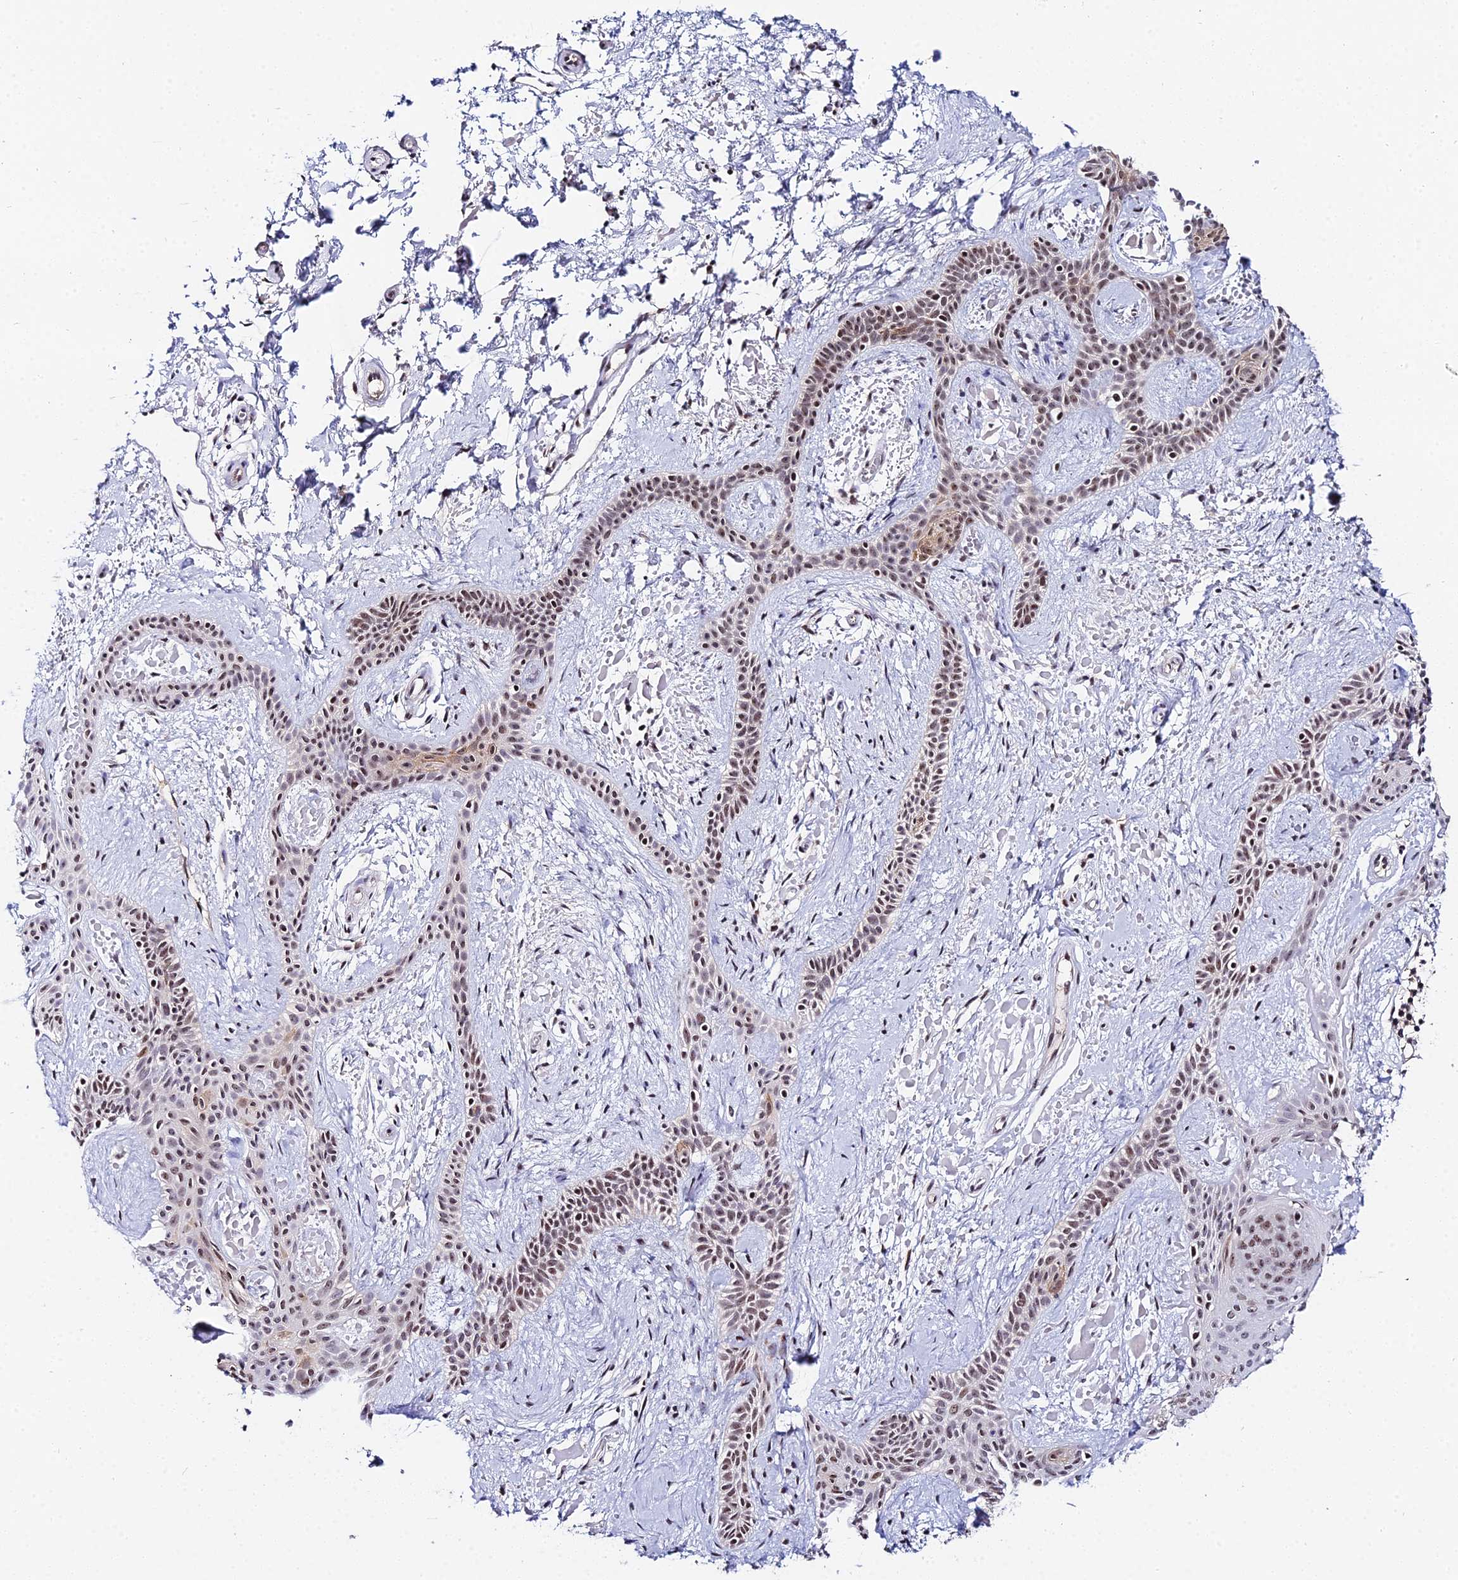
{"staining": {"intensity": "moderate", "quantity": ">75%", "location": "nuclear"}, "tissue": "skin cancer", "cell_type": "Tumor cells", "image_type": "cancer", "snomed": [{"axis": "morphology", "description": "Basal cell carcinoma"}, {"axis": "topography", "description": "Skin"}], "caption": "Immunohistochemical staining of human skin cancer (basal cell carcinoma) reveals medium levels of moderate nuclear expression in approximately >75% of tumor cells. The staining was performed using DAB (3,3'-diaminobenzidine) to visualize the protein expression in brown, while the nuclei were stained in blue with hematoxylin (Magnification: 20x).", "gene": "EXOSC3", "patient": {"sex": "male", "age": 78}}